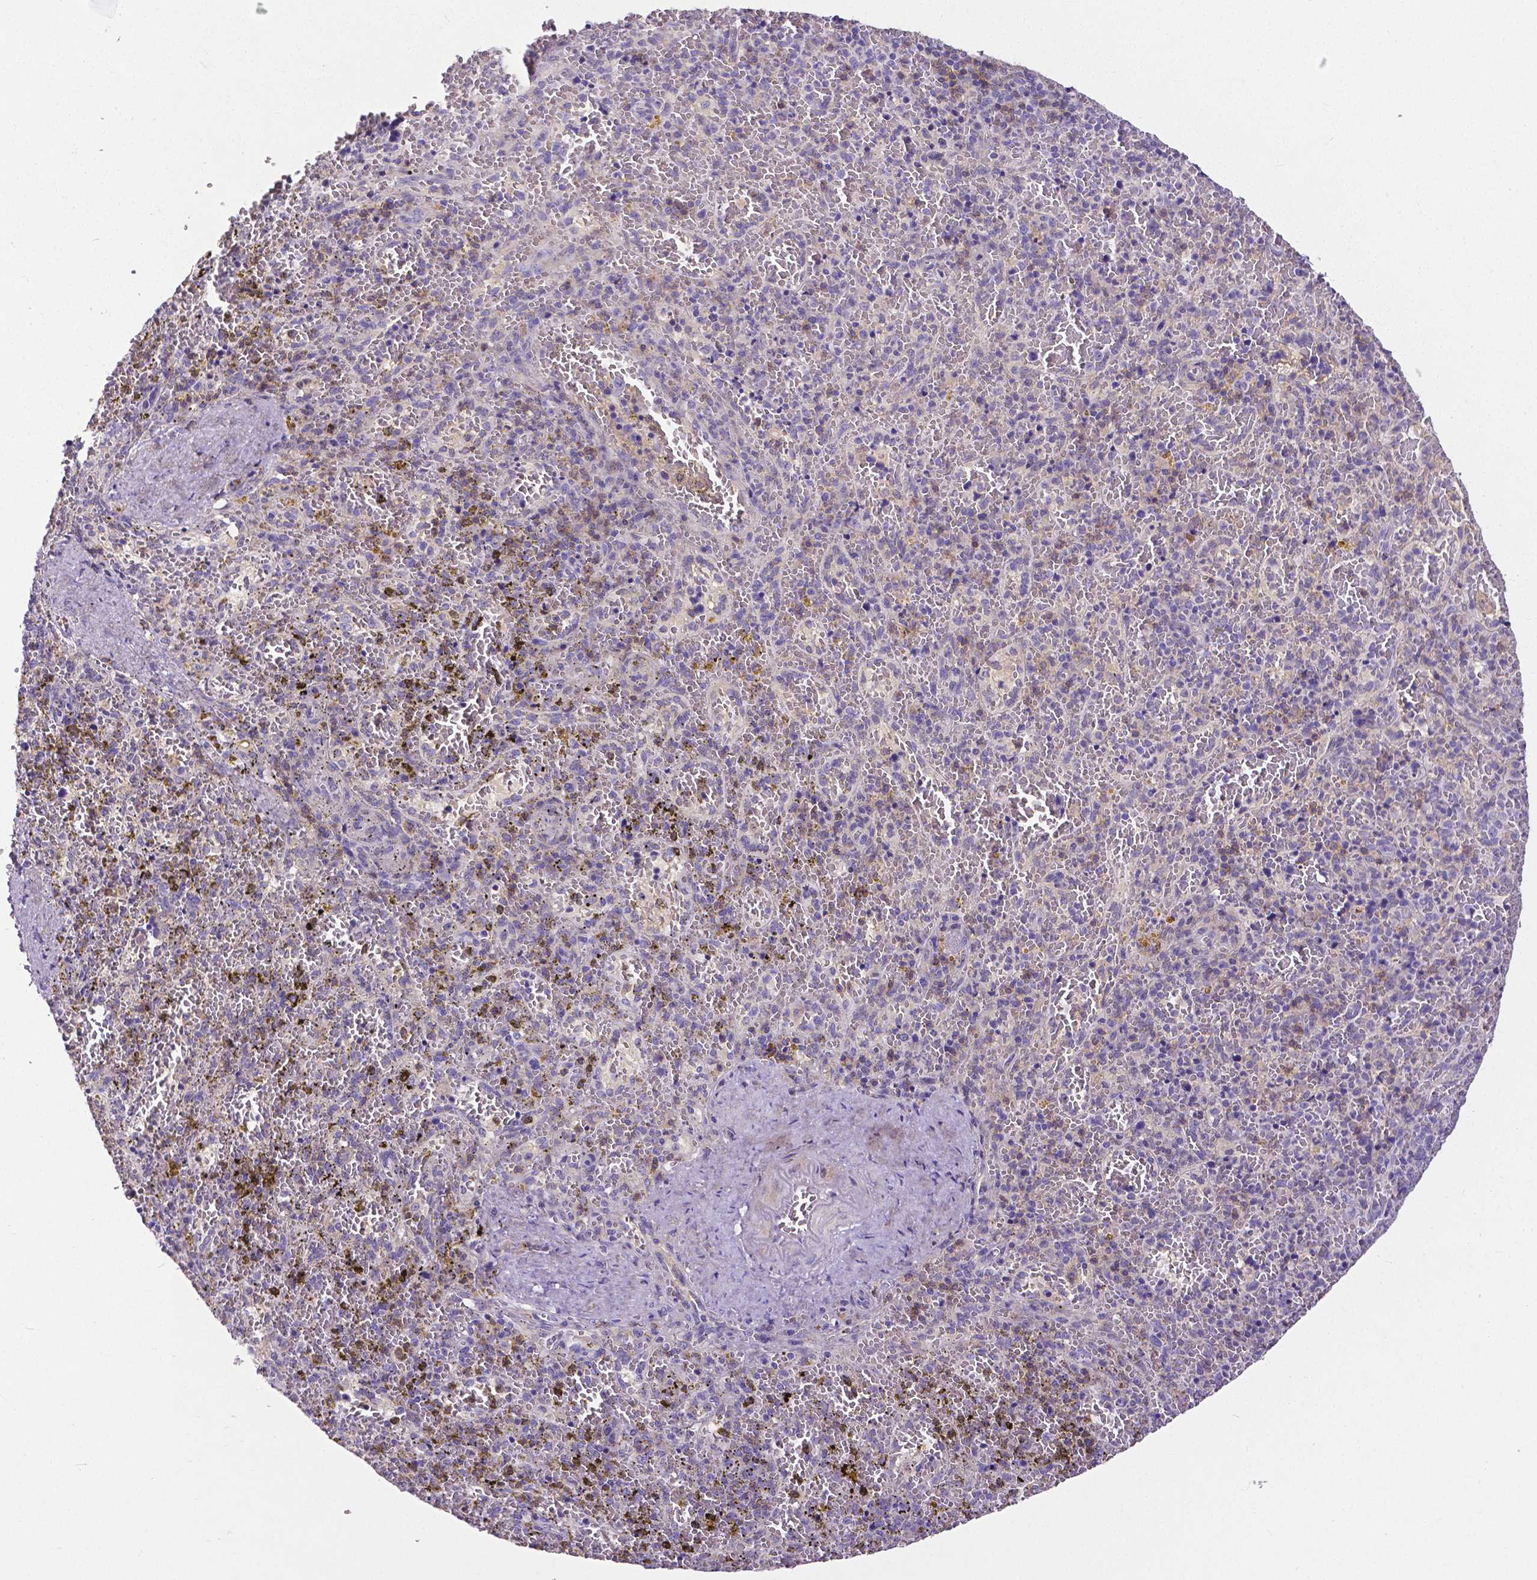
{"staining": {"intensity": "moderate", "quantity": "<25%", "location": "cytoplasmic/membranous"}, "tissue": "spleen", "cell_type": "Cells in red pulp", "image_type": "normal", "snomed": [{"axis": "morphology", "description": "Normal tissue, NOS"}, {"axis": "topography", "description": "Spleen"}], "caption": "Immunohistochemistry (IHC) of normal spleen shows low levels of moderate cytoplasmic/membranous staining in about <25% of cells in red pulp.", "gene": "CD4", "patient": {"sex": "female", "age": 50}}